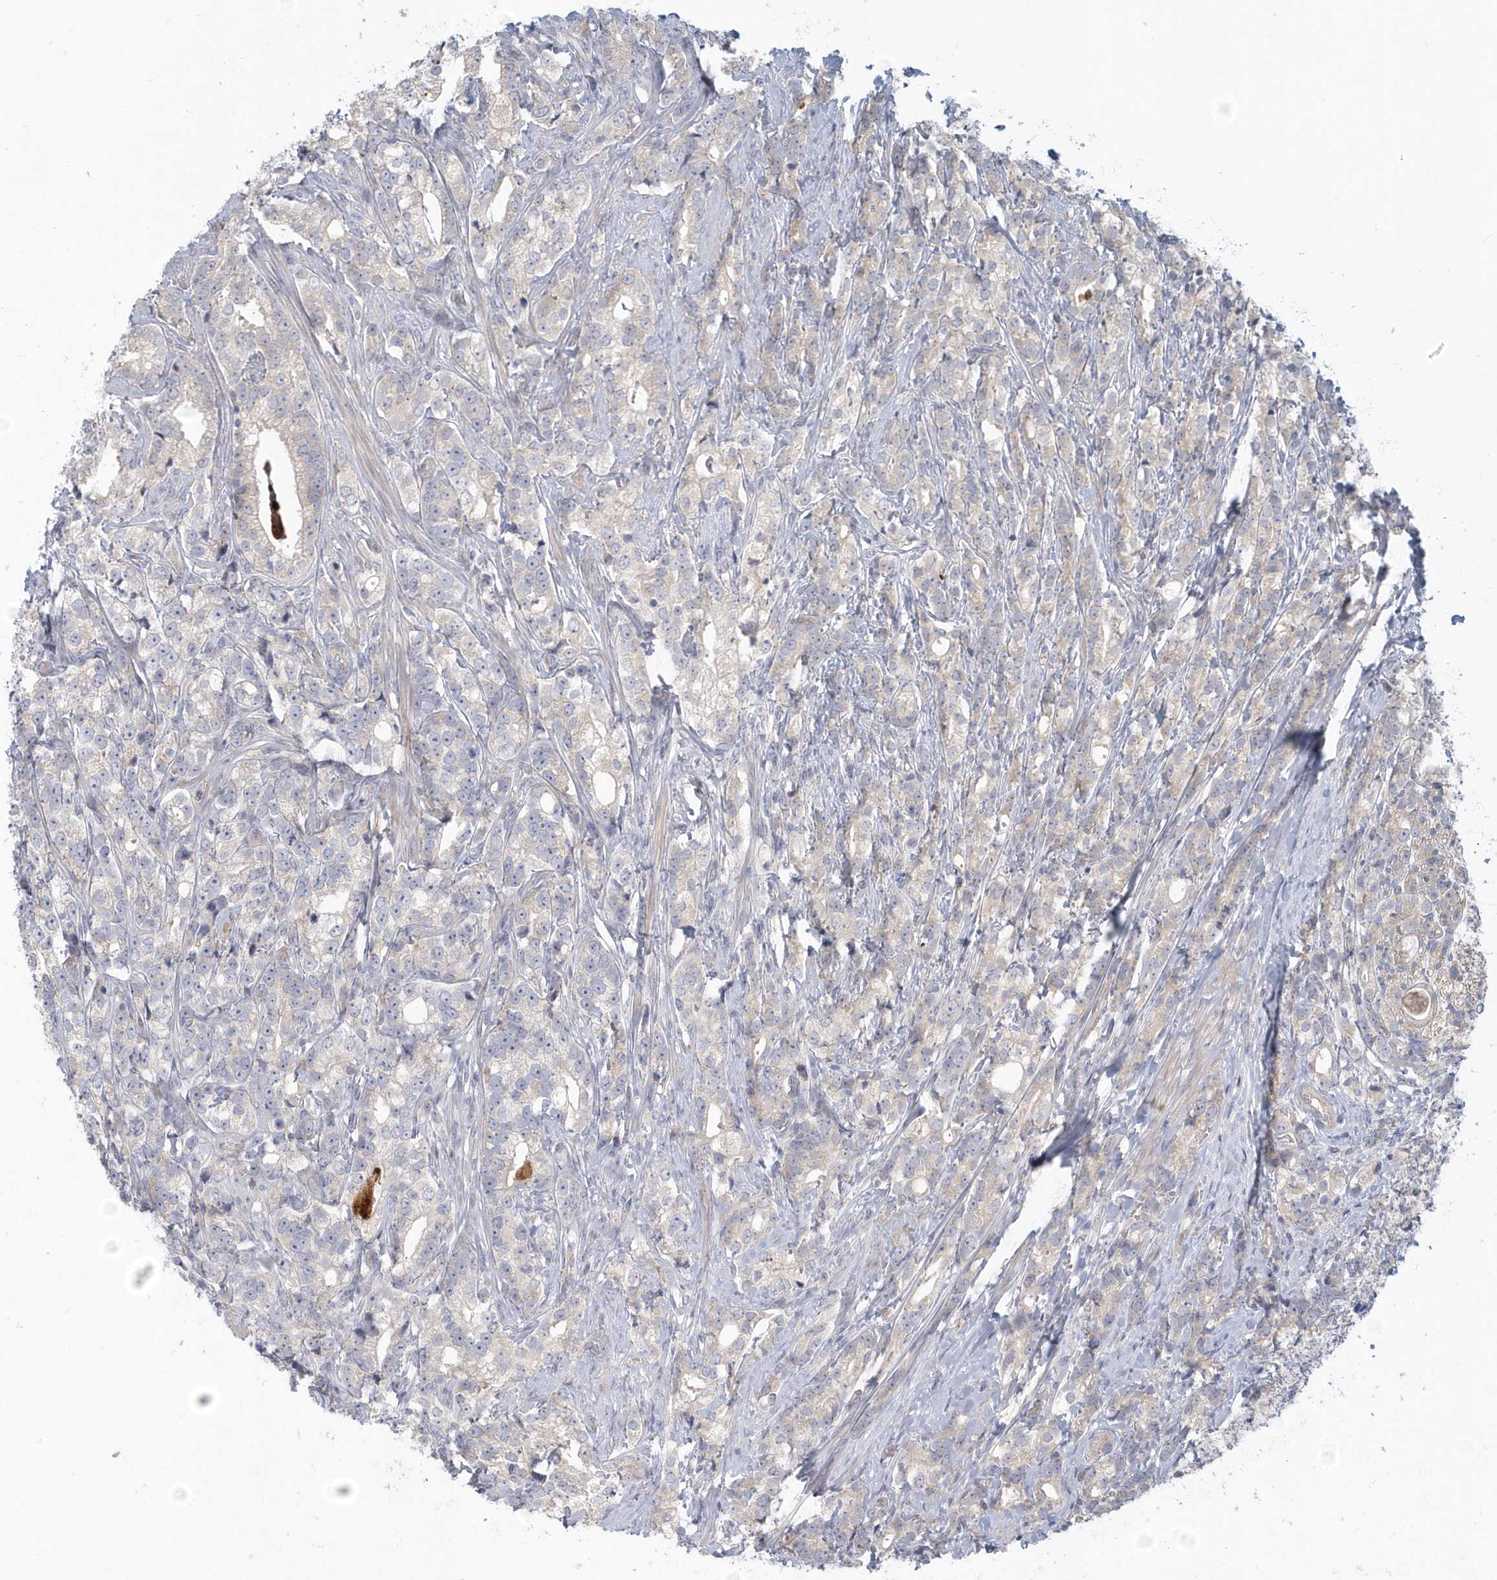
{"staining": {"intensity": "negative", "quantity": "none", "location": "none"}, "tissue": "prostate cancer", "cell_type": "Tumor cells", "image_type": "cancer", "snomed": [{"axis": "morphology", "description": "Adenocarcinoma, High grade"}, {"axis": "topography", "description": "Prostate"}], "caption": "Tumor cells are negative for brown protein staining in prostate high-grade adenocarcinoma.", "gene": "NAPB", "patient": {"sex": "male", "age": 69}}